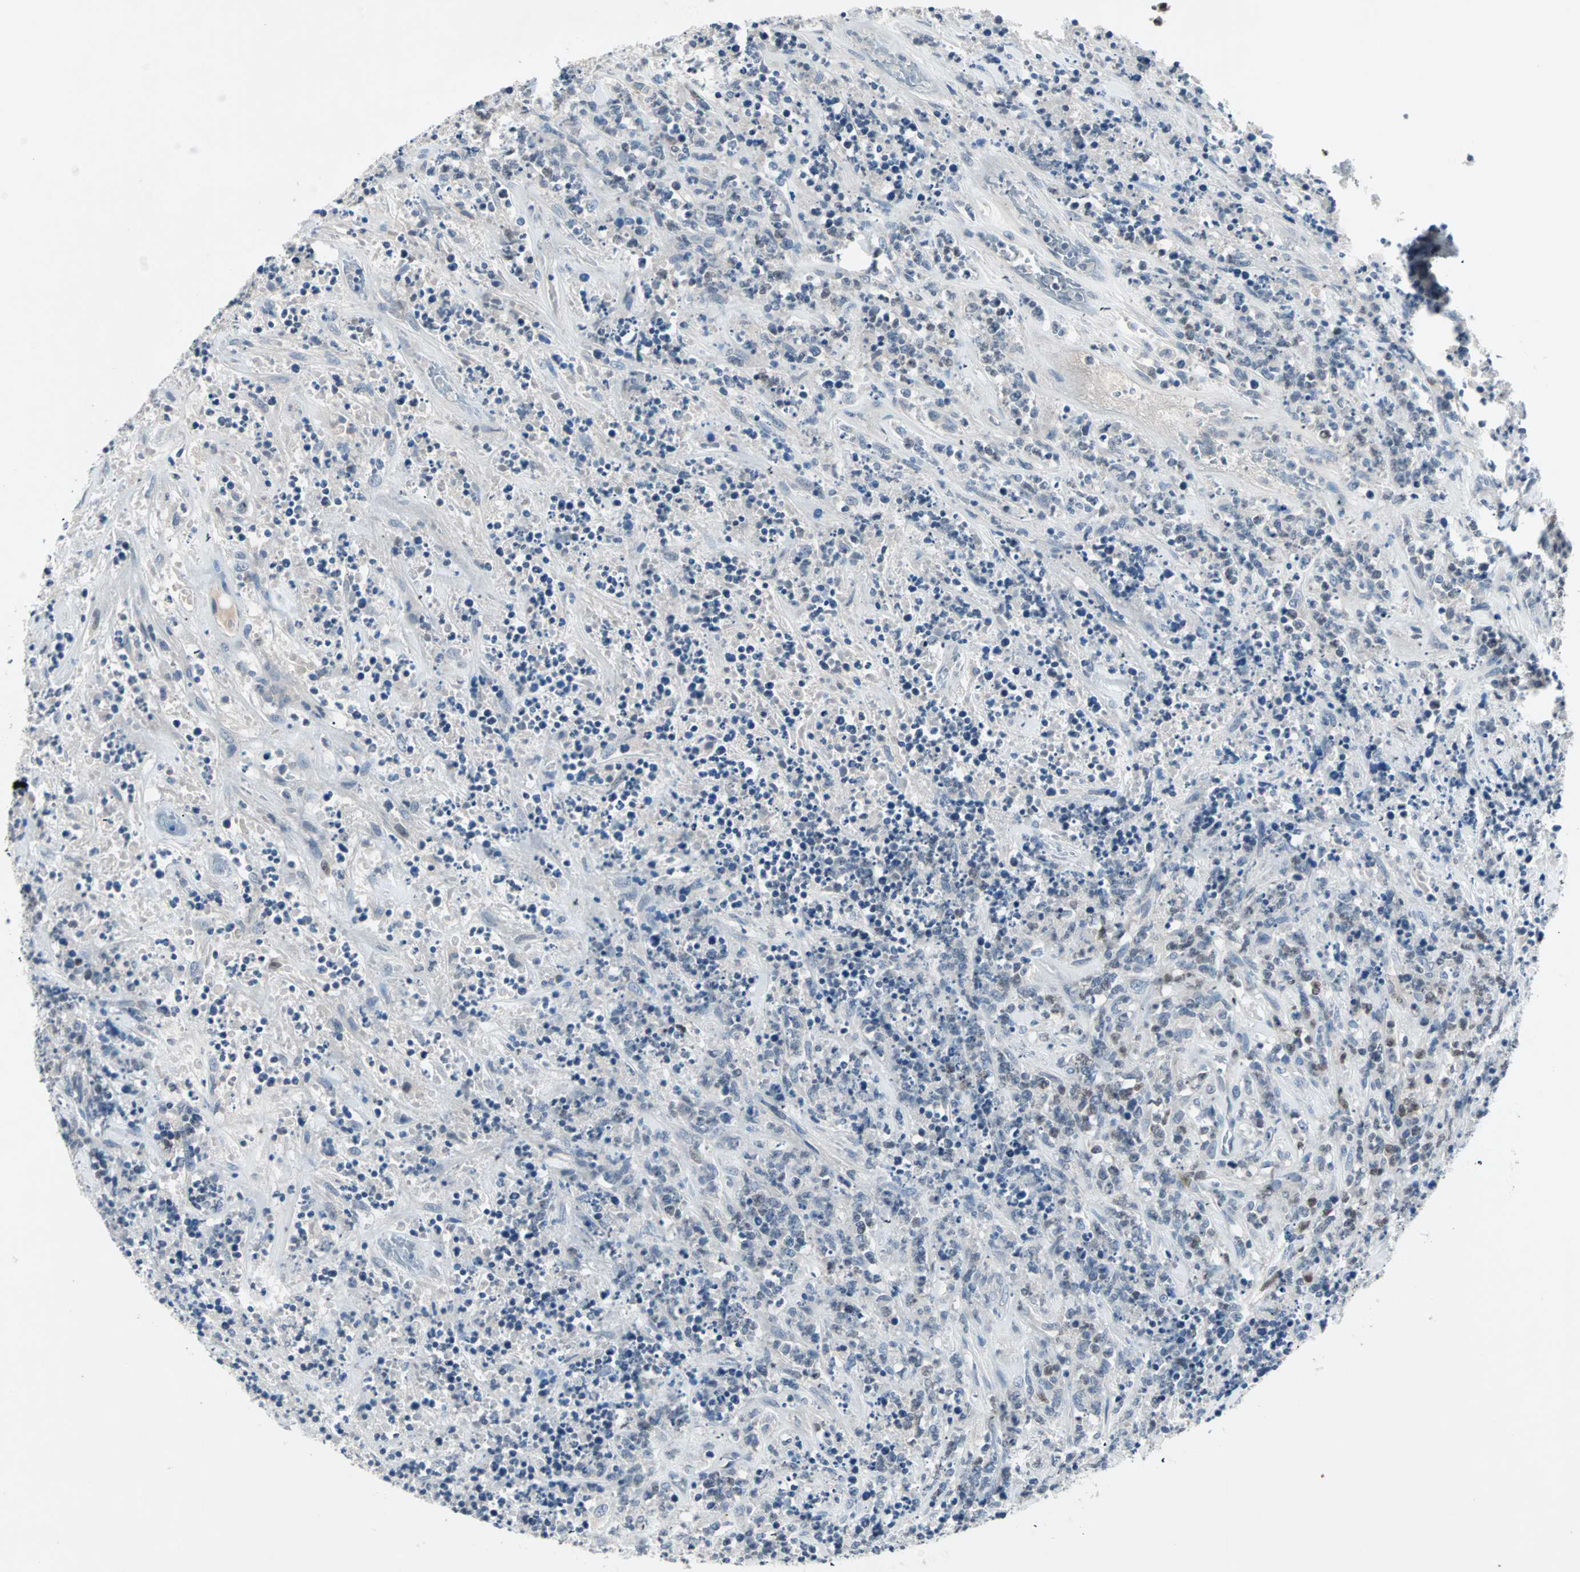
{"staining": {"intensity": "moderate", "quantity": "<25%", "location": "nuclear"}, "tissue": "lymphoma", "cell_type": "Tumor cells", "image_type": "cancer", "snomed": [{"axis": "morphology", "description": "Malignant lymphoma, non-Hodgkin's type, High grade"}, {"axis": "topography", "description": "Soft tissue"}], "caption": "Immunohistochemical staining of human lymphoma displays low levels of moderate nuclear staining in approximately <25% of tumor cells. (Brightfield microscopy of DAB IHC at high magnification).", "gene": "CCNE2", "patient": {"sex": "male", "age": 18}}